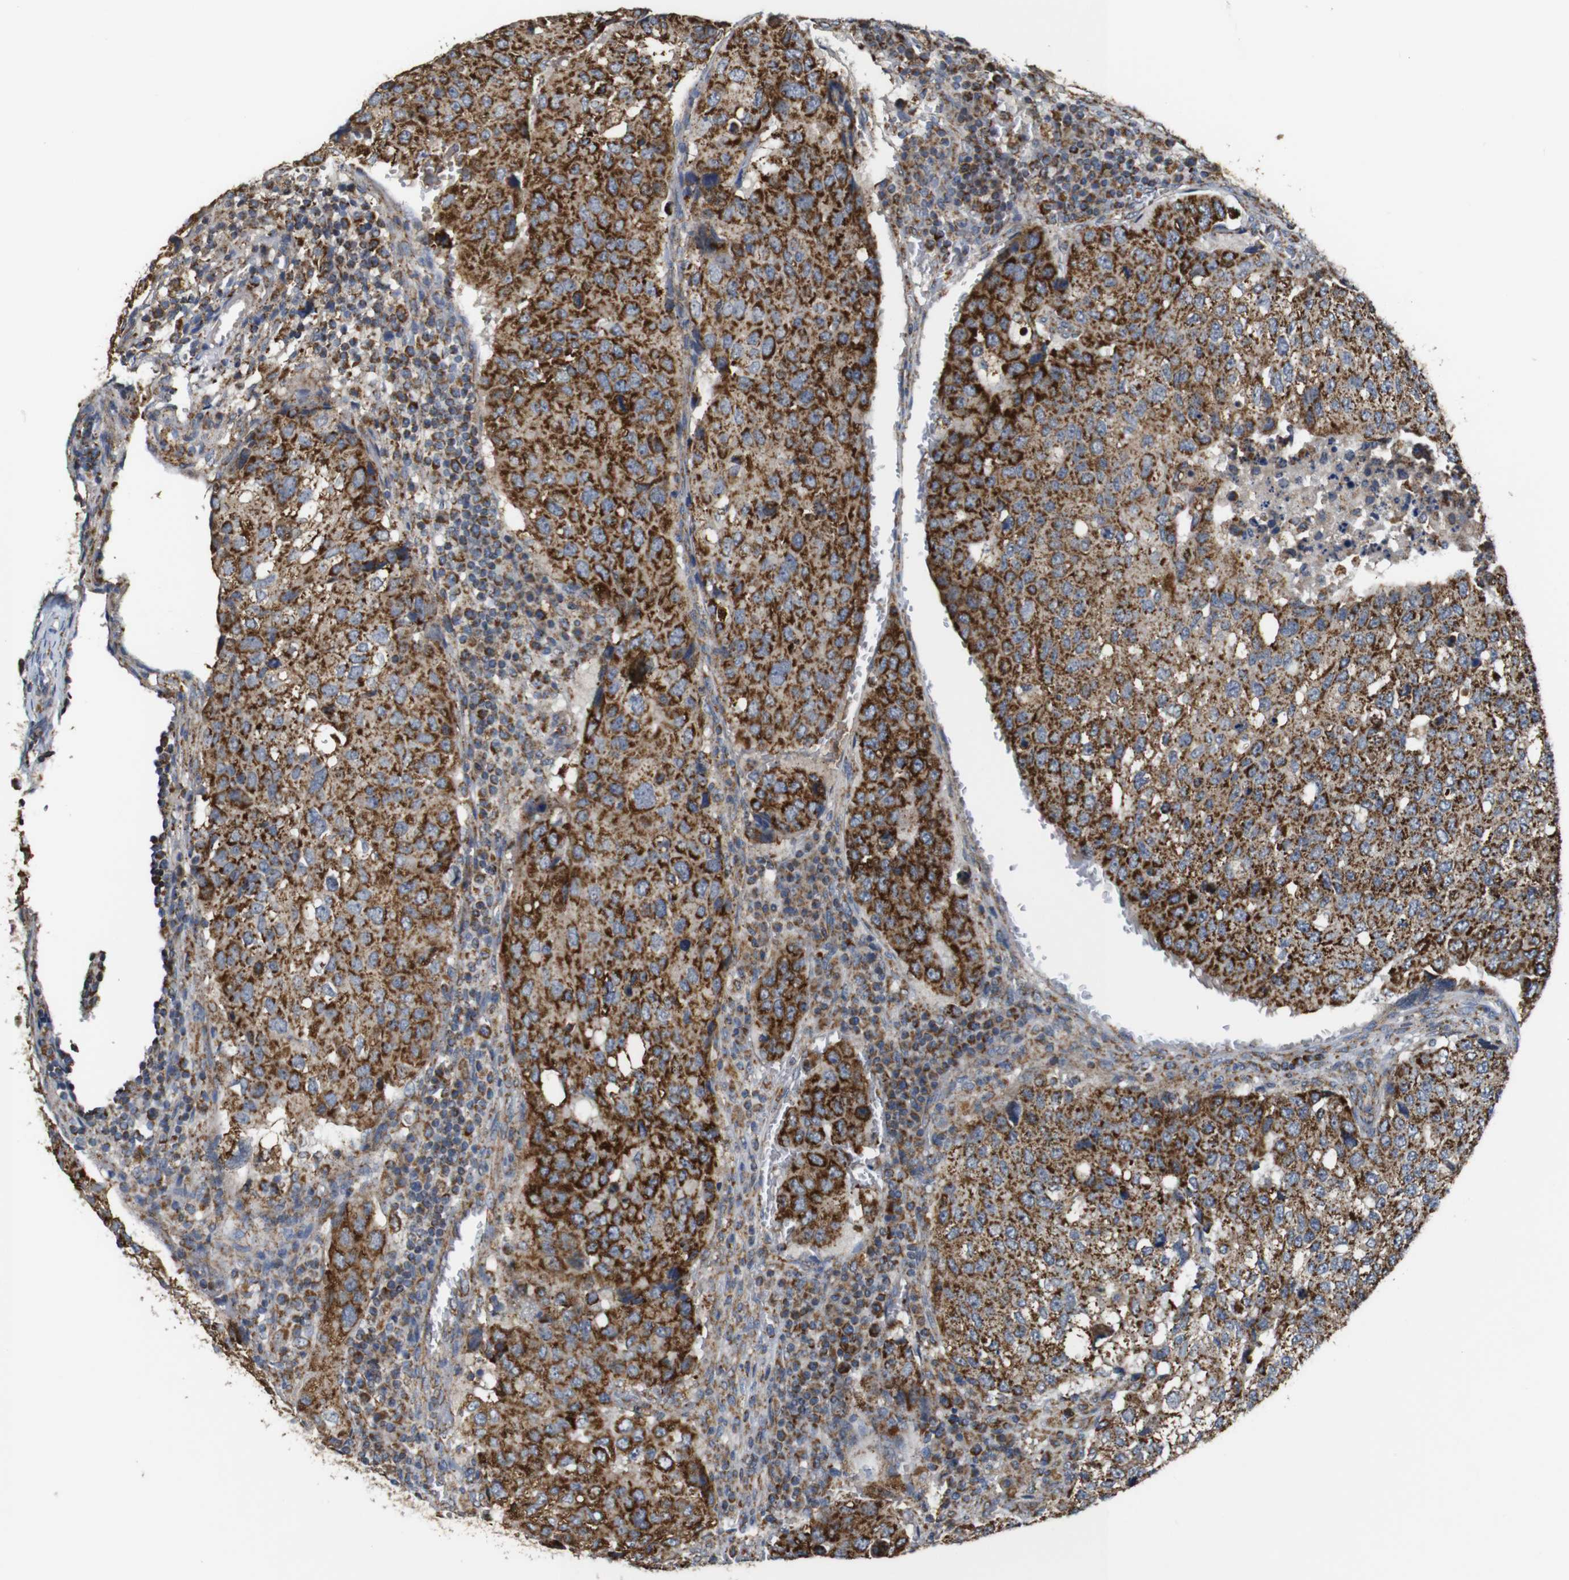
{"staining": {"intensity": "strong", "quantity": ">75%", "location": "cytoplasmic/membranous"}, "tissue": "urothelial cancer", "cell_type": "Tumor cells", "image_type": "cancer", "snomed": [{"axis": "morphology", "description": "Urothelial carcinoma, High grade"}, {"axis": "topography", "description": "Lymph node"}, {"axis": "topography", "description": "Urinary bladder"}], "caption": "Immunohistochemistry (IHC) photomicrograph of neoplastic tissue: urothelial carcinoma (high-grade) stained using immunohistochemistry shows high levels of strong protein expression localized specifically in the cytoplasmic/membranous of tumor cells, appearing as a cytoplasmic/membranous brown color.", "gene": "NR3C2", "patient": {"sex": "male", "age": 51}}